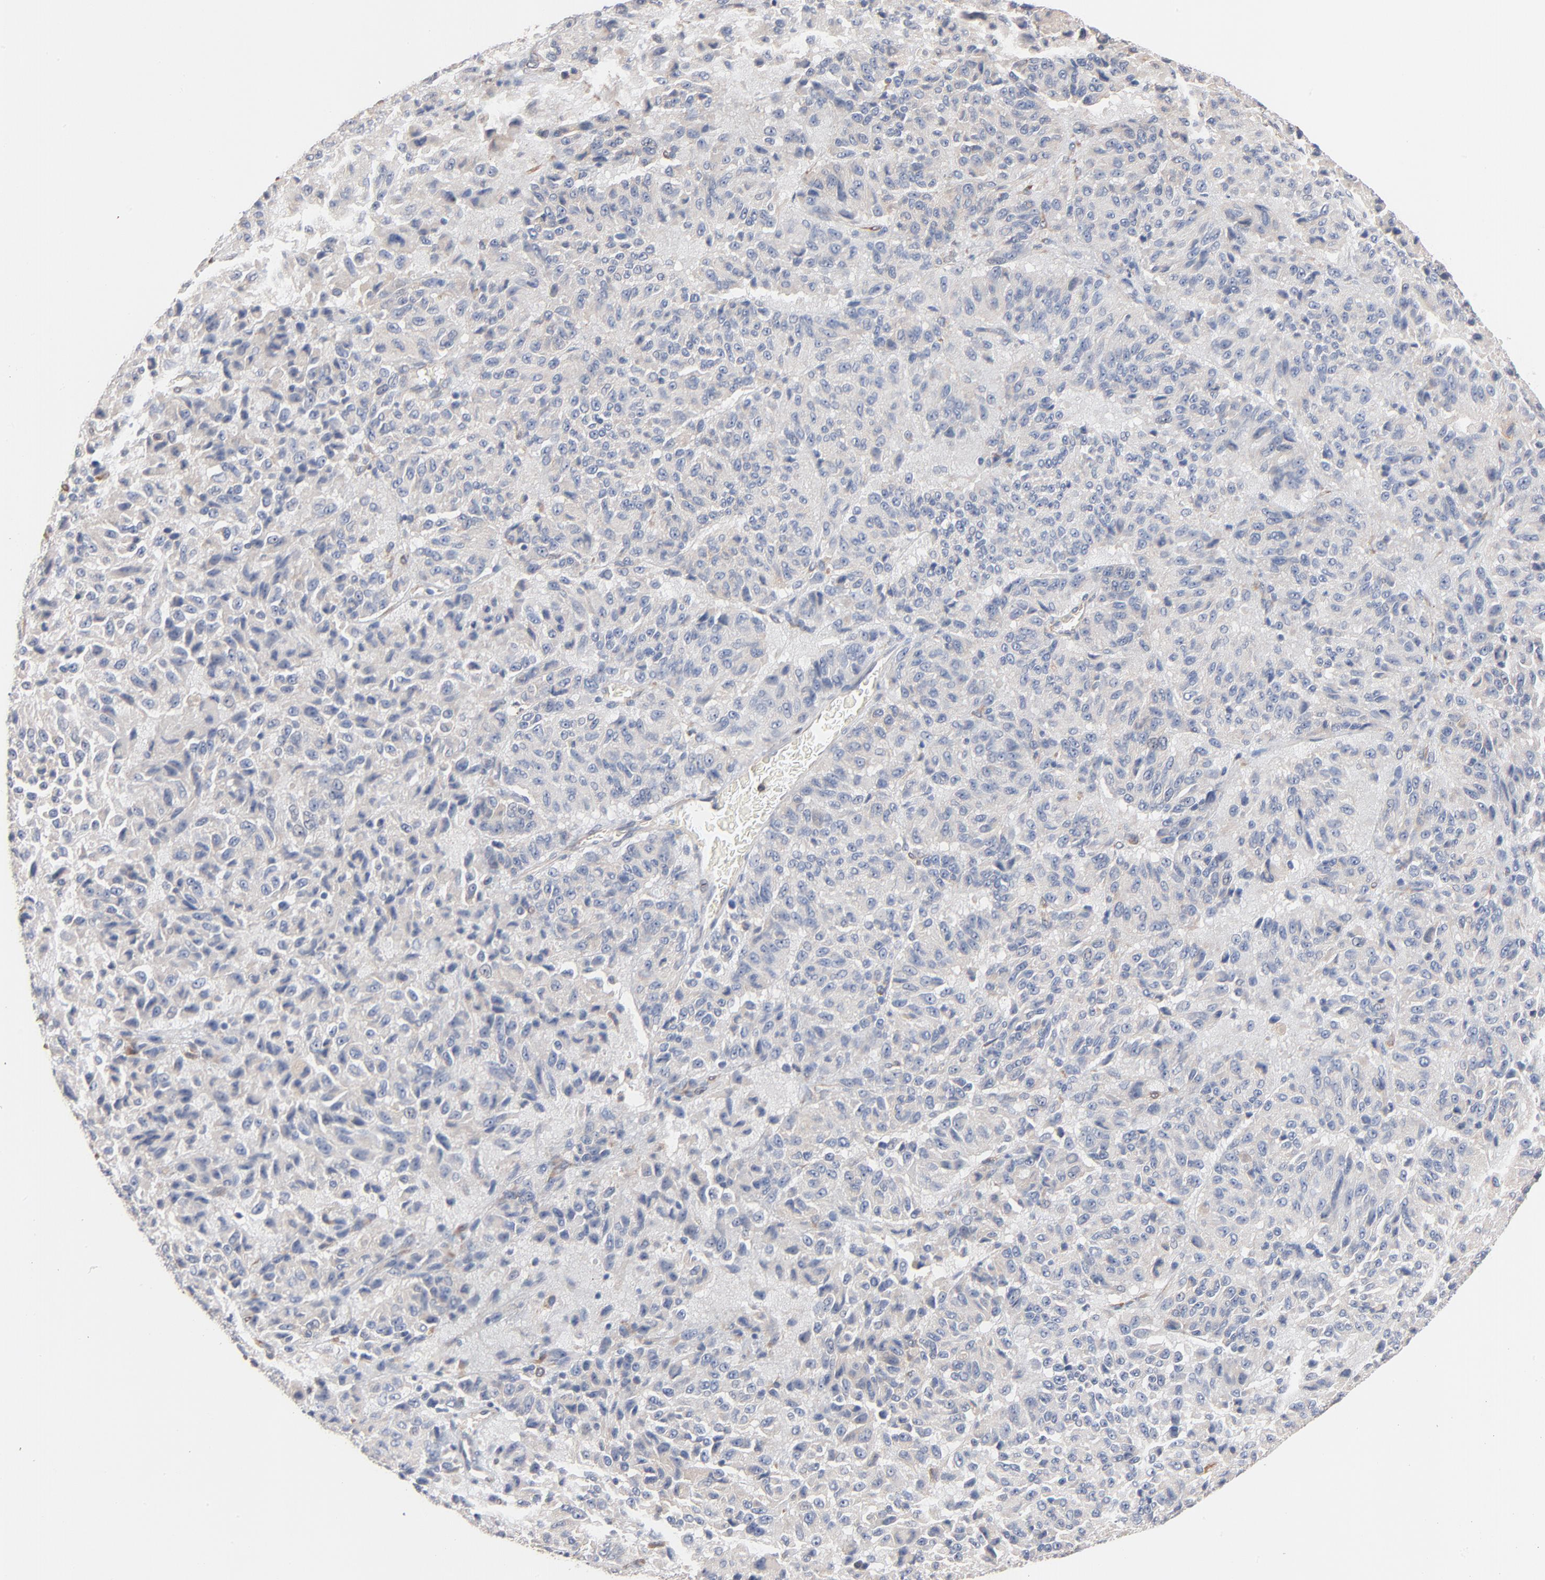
{"staining": {"intensity": "negative", "quantity": "none", "location": "none"}, "tissue": "melanoma", "cell_type": "Tumor cells", "image_type": "cancer", "snomed": [{"axis": "morphology", "description": "Malignant melanoma, Metastatic site"}, {"axis": "topography", "description": "Lung"}], "caption": "Protein analysis of malignant melanoma (metastatic site) reveals no significant staining in tumor cells.", "gene": "ABCD4", "patient": {"sex": "male", "age": 64}}